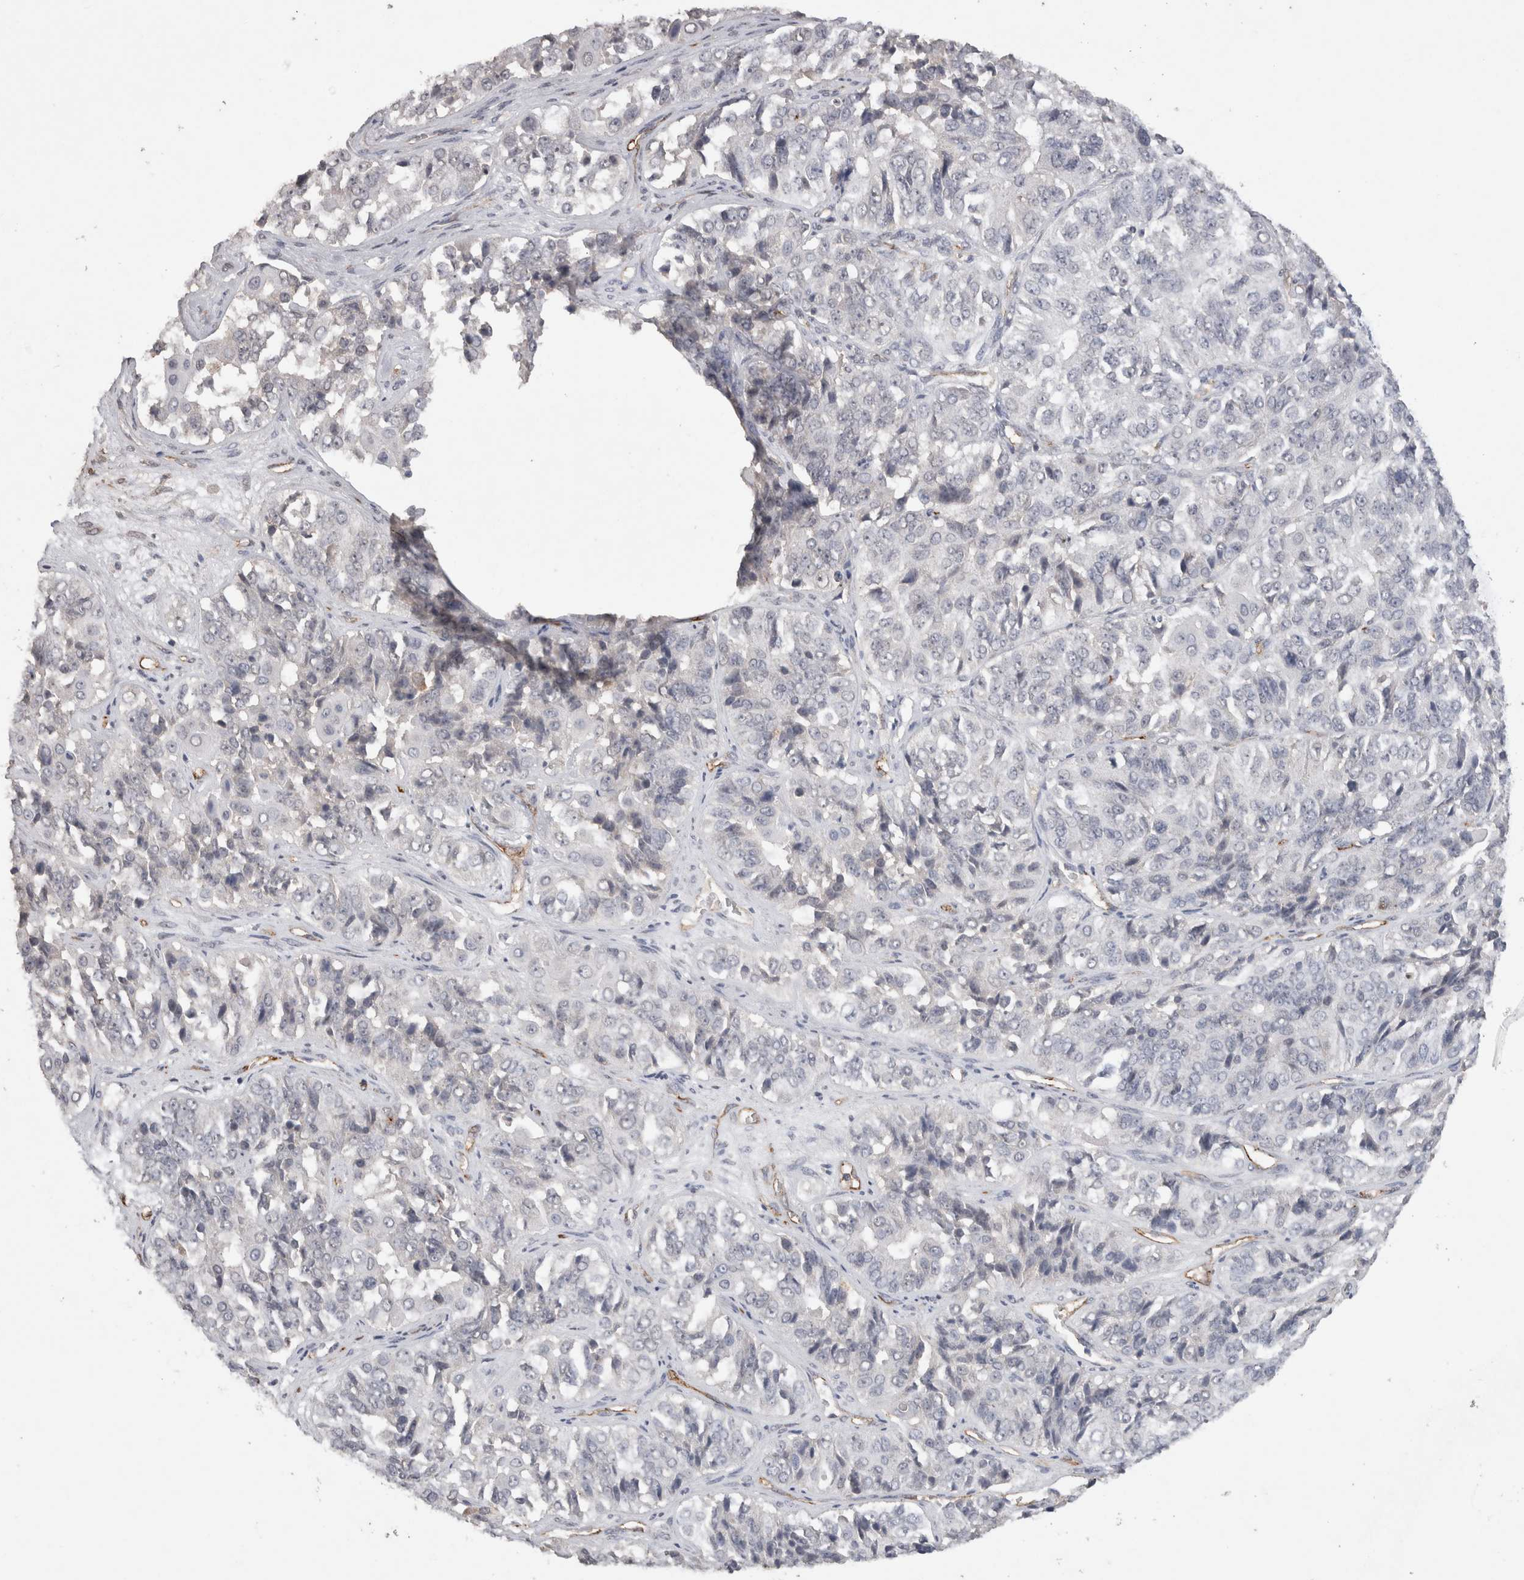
{"staining": {"intensity": "negative", "quantity": "none", "location": "none"}, "tissue": "ovarian cancer", "cell_type": "Tumor cells", "image_type": "cancer", "snomed": [{"axis": "morphology", "description": "Carcinoma, endometroid"}, {"axis": "topography", "description": "Ovary"}], "caption": "High power microscopy micrograph of an IHC micrograph of ovarian cancer, revealing no significant expression in tumor cells.", "gene": "CDH13", "patient": {"sex": "female", "age": 51}}